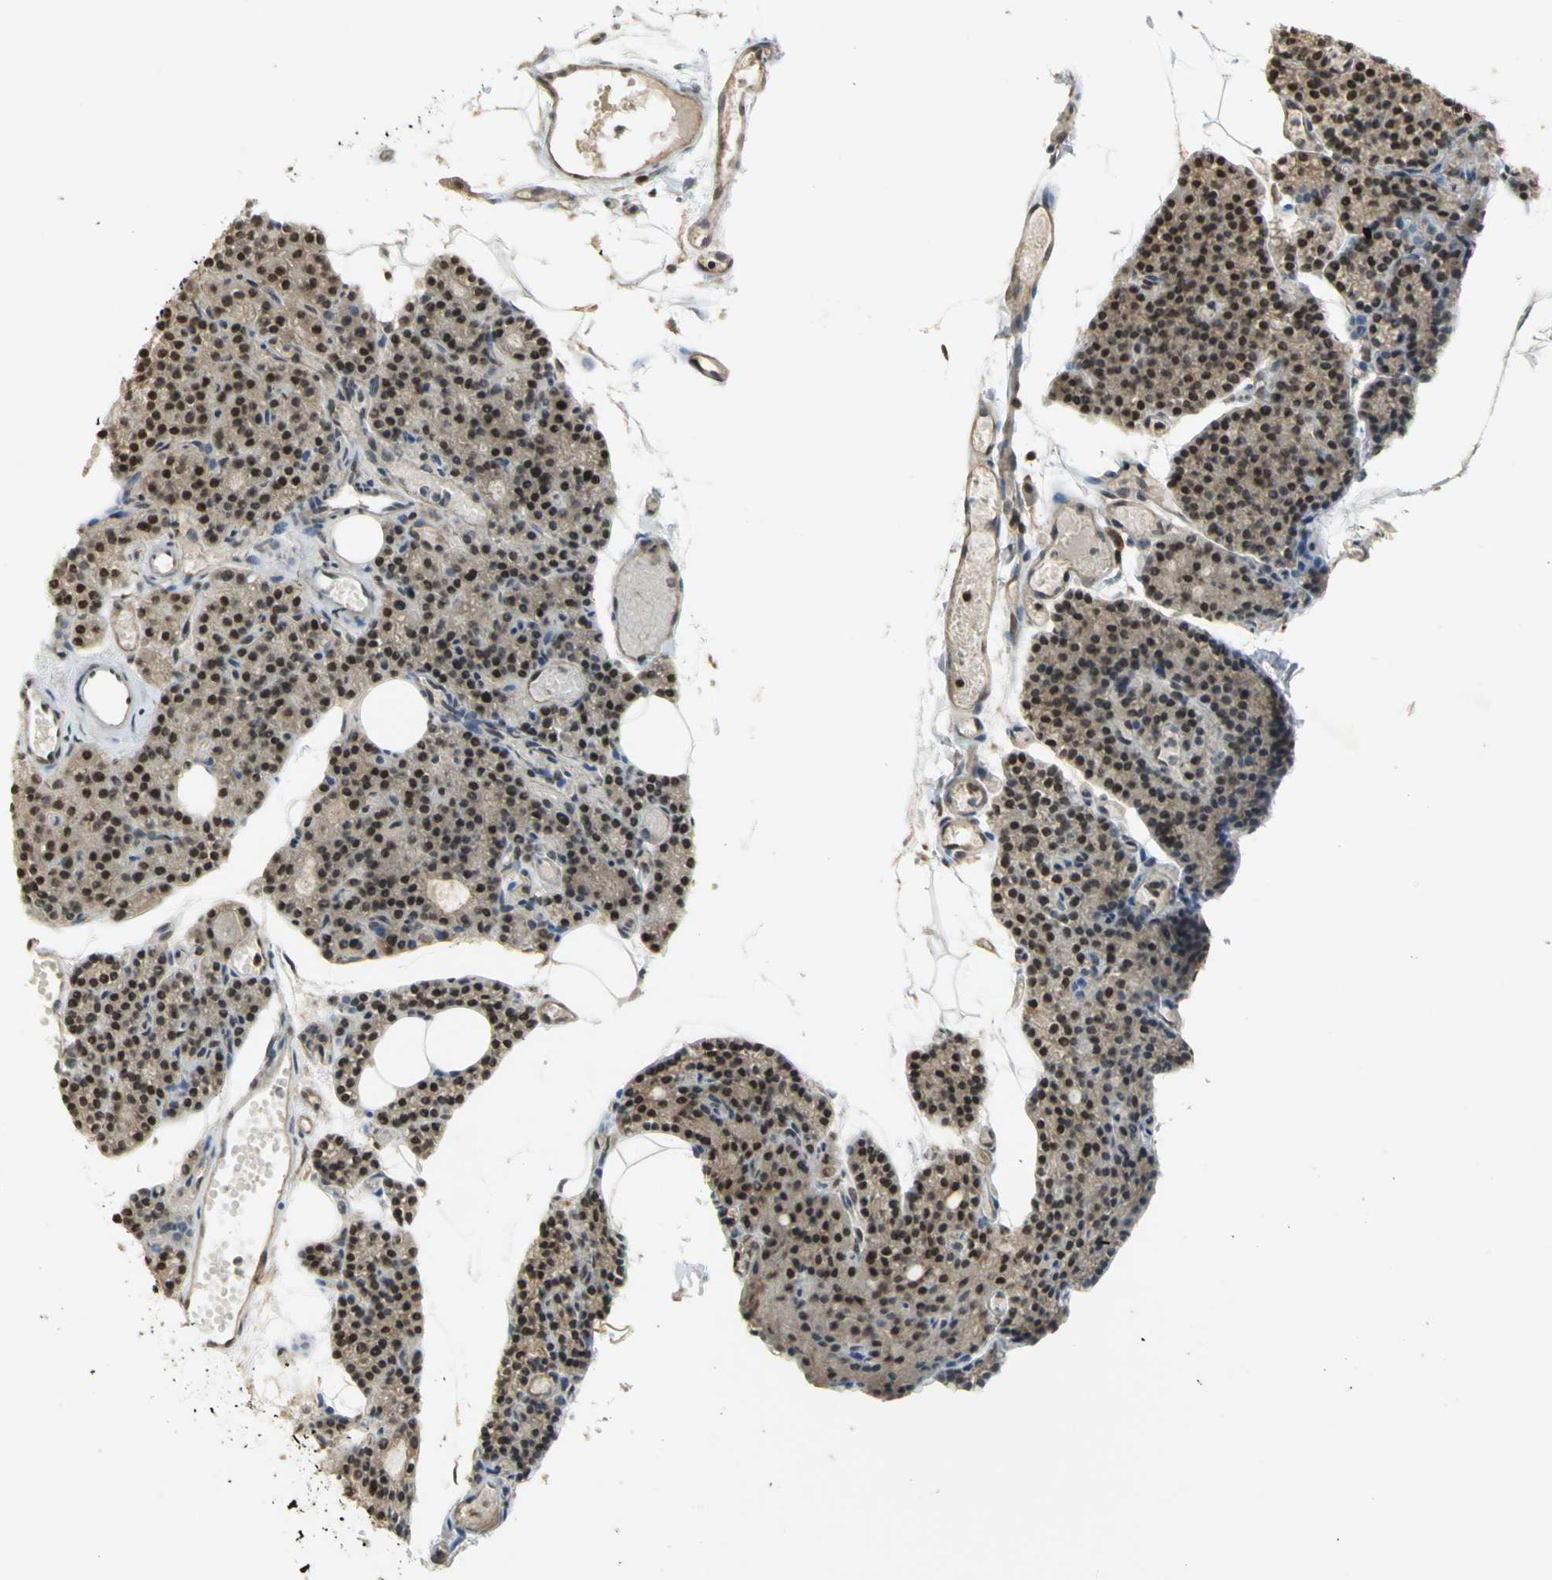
{"staining": {"intensity": "moderate", "quantity": "25%-75%", "location": "nuclear"}, "tissue": "parathyroid gland", "cell_type": "Glandular cells", "image_type": "normal", "snomed": [{"axis": "morphology", "description": "Normal tissue, NOS"}, {"axis": "topography", "description": "Parathyroid gland"}], "caption": "Parathyroid gland stained with DAB (3,3'-diaminobenzidine) immunohistochemistry (IHC) displays medium levels of moderate nuclear expression in approximately 25%-75% of glandular cells.", "gene": "IL16", "patient": {"sex": "female", "age": 60}}